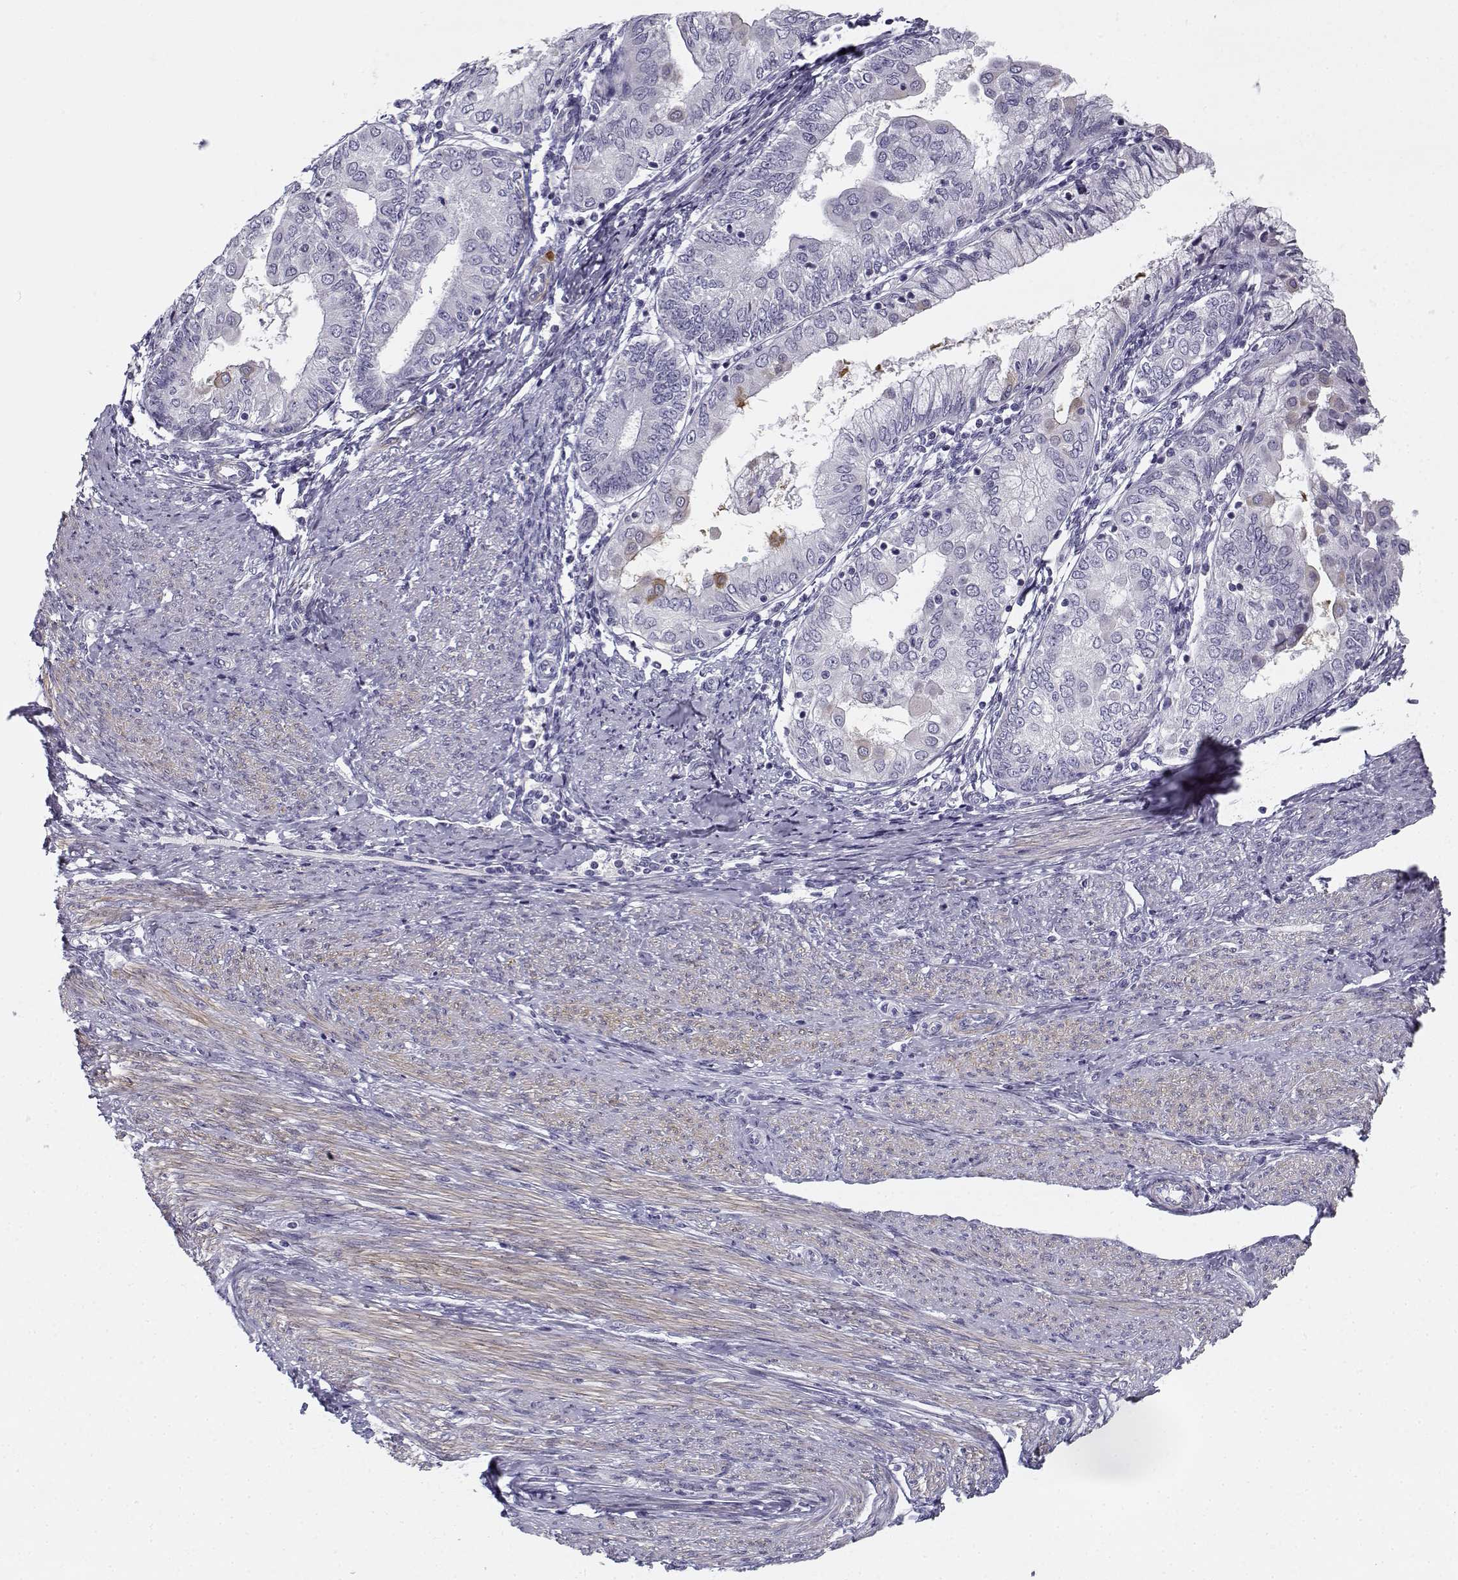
{"staining": {"intensity": "negative", "quantity": "none", "location": "none"}, "tissue": "endometrial cancer", "cell_type": "Tumor cells", "image_type": "cancer", "snomed": [{"axis": "morphology", "description": "Adenocarcinoma, NOS"}, {"axis": "topography", "description": "Endometrium"}], "caption": "This is an immunohistochemistry (IHC) image of adenocarcinoma (endometrial). There is no staining in tumor cells.", "gene": "CREB3L3", "patient": {"sex": "female", "age": 68}}